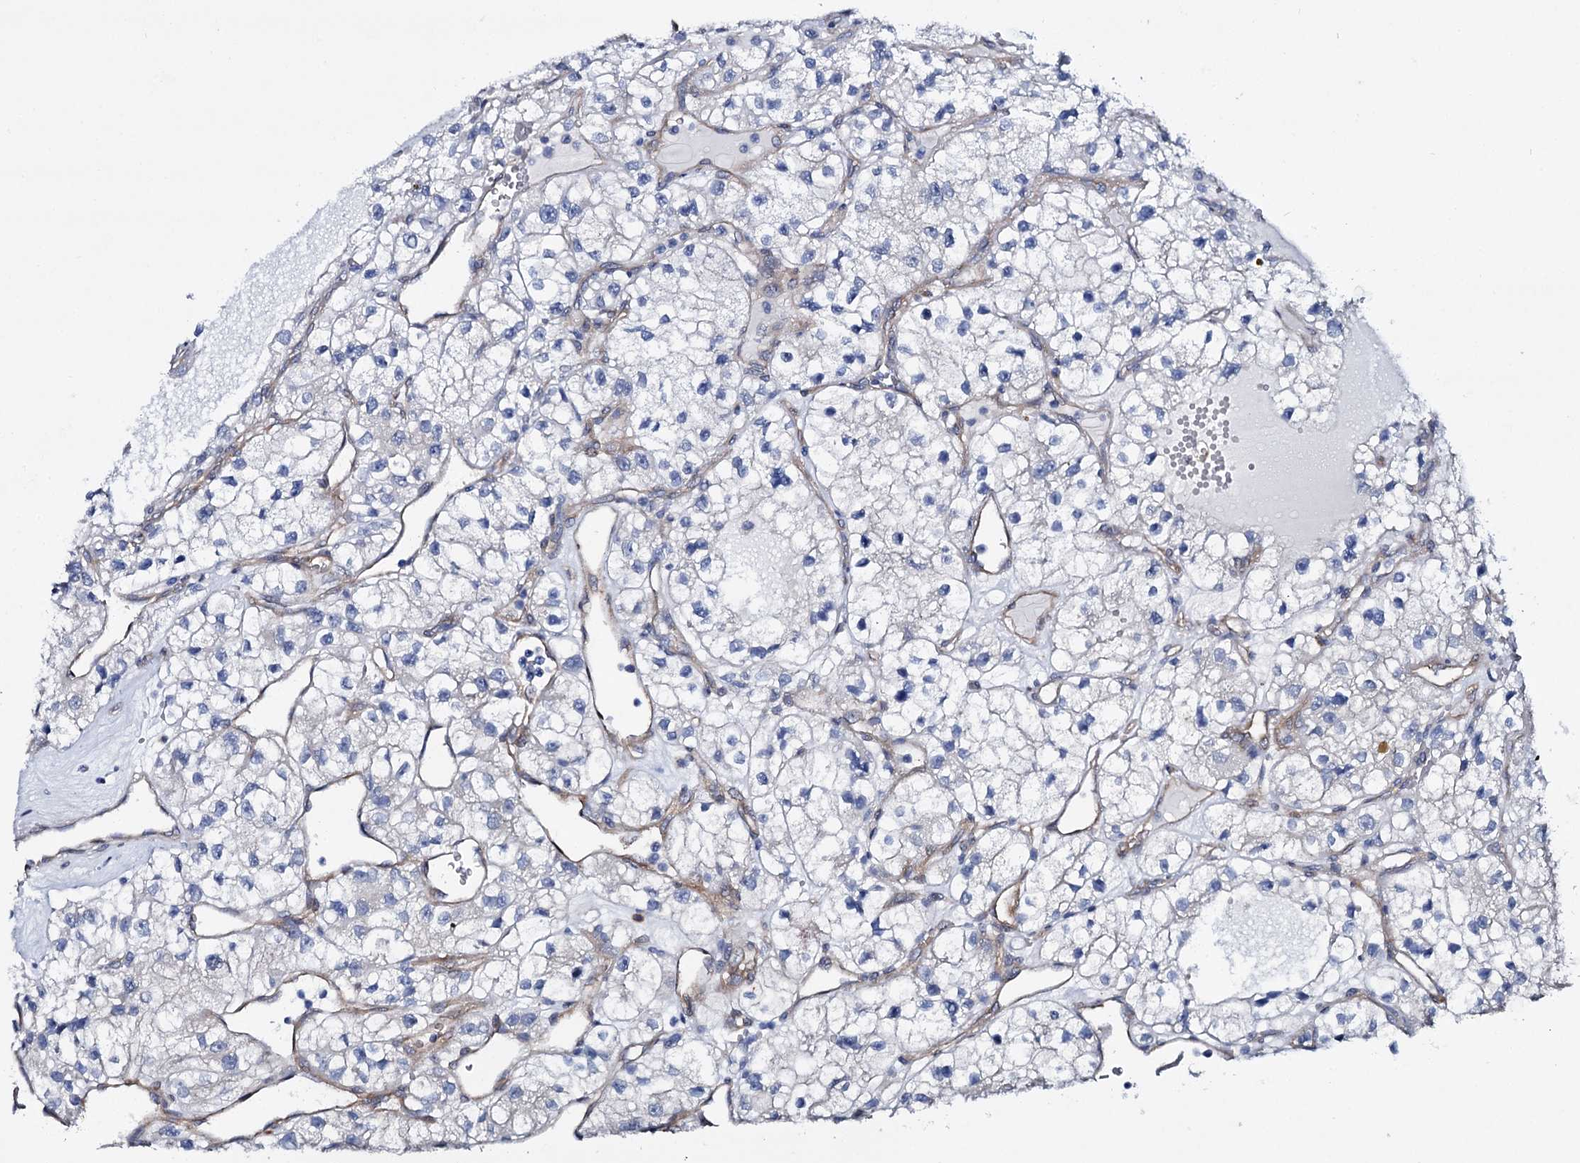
{"staining": {"intensity": "negative", "quantity": "none", "location": "none"}, "tissue": "renal cancer", "cell_type": "Tumor cells", "image_type": "cancer", "snomed": [{"axis": "morphology", "description": "Adenocarcinoma, NOS"}, {"axis": "topography", "description": "Kidney"}], "caption": "Immunohistochemical staining of renal cancer (adenocarcinoma) demonstrates no significant staining in tumor cells. (Stains: DAB immunohistochemistry (IHC) with hematoxylin counter stain, Microscopy: brightfield microscopy at high magnification).", "gene": "STXBP1", "patient": {"sex": "female", "age": 57}}